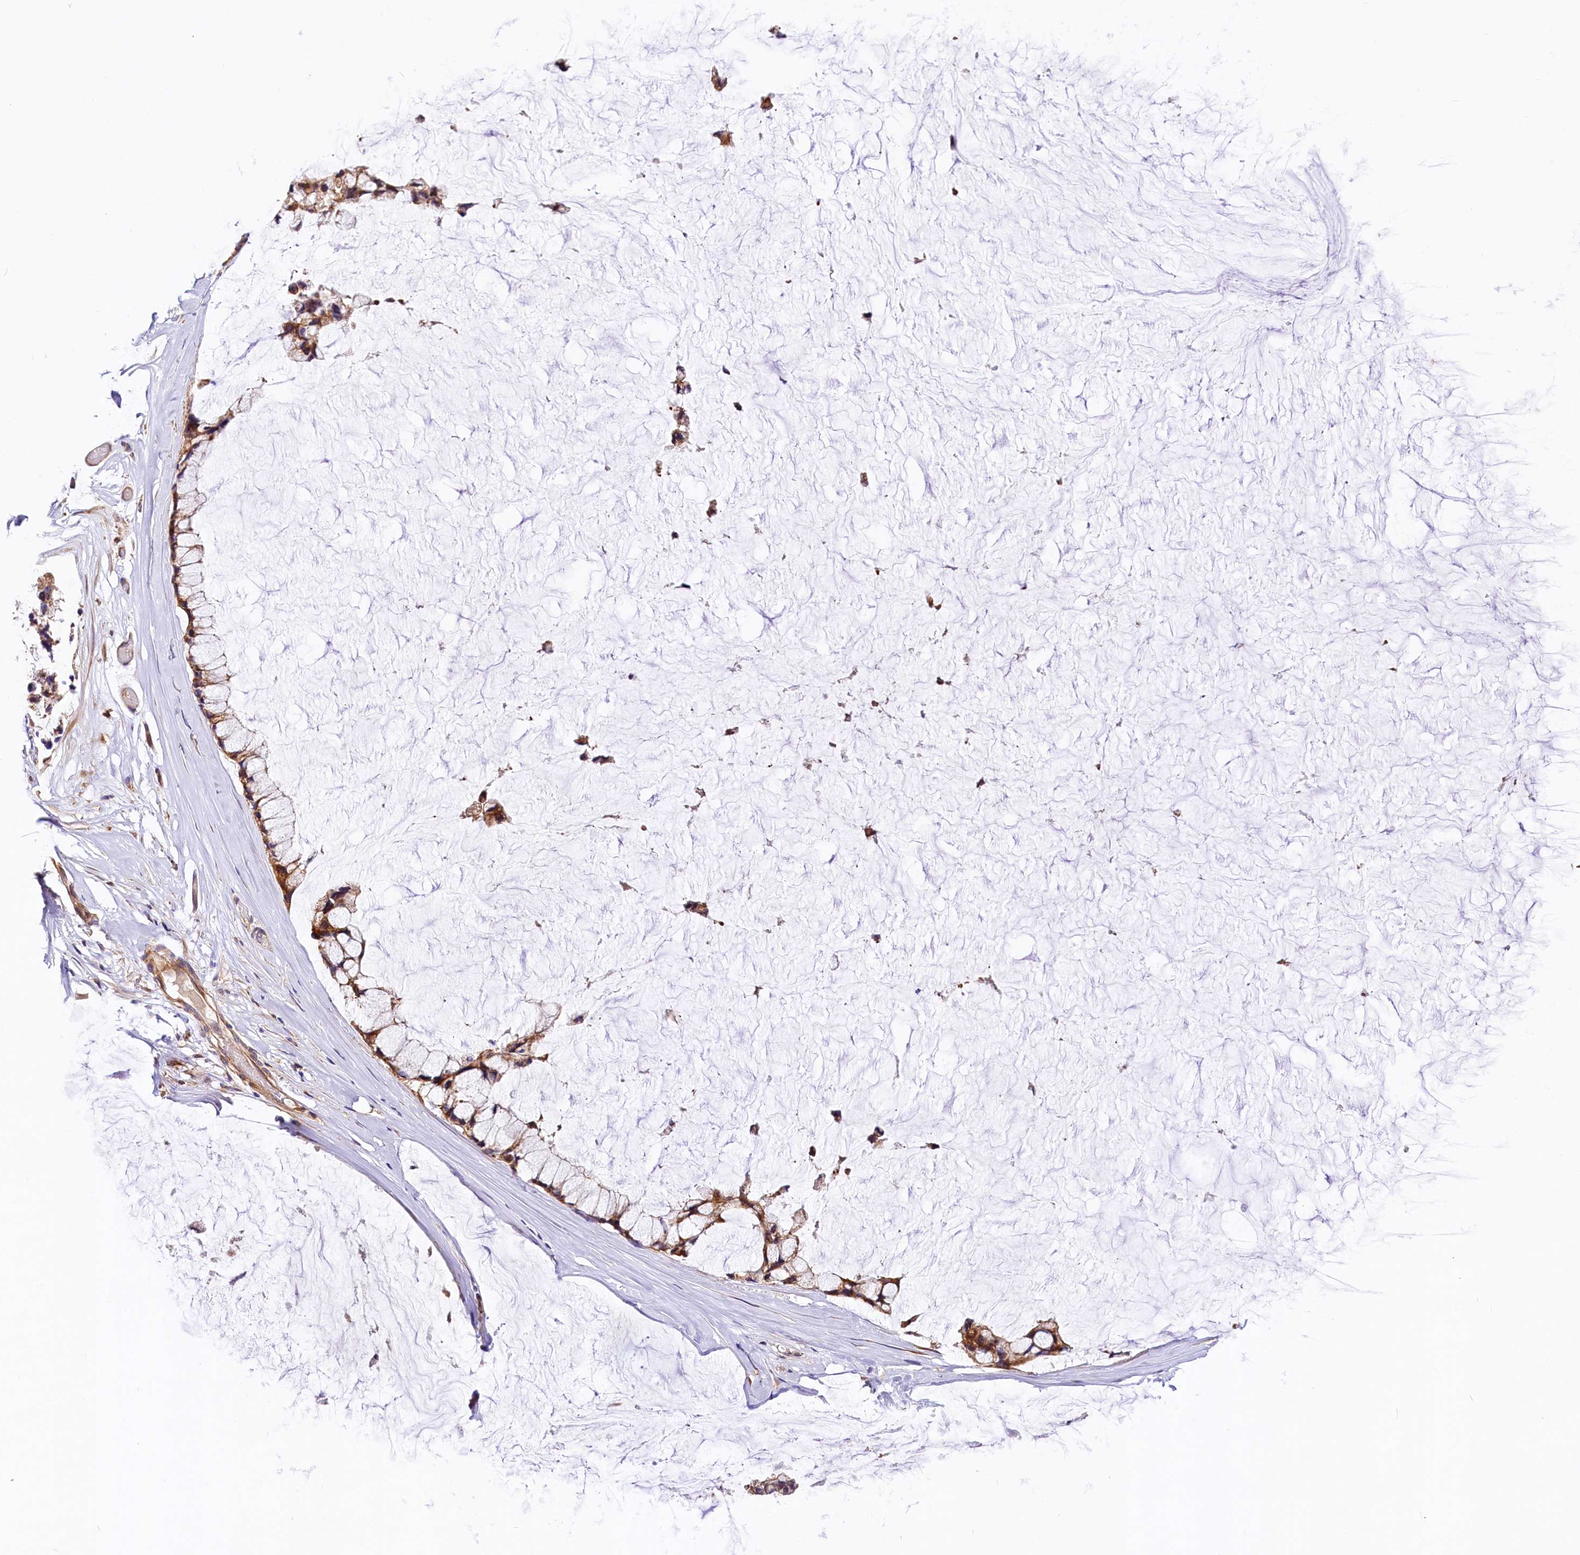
{"staining": {"intensity": "moderate", "quantity": ">75%", "location": "cytoplasmic/membranous"}, "tissue": "ovarian cancer", "cell_type": "Tumor cells", "image_type": "cancer", "snomed": [{"axis": "morphology", "description": "Cystadenocarcinoma, mucinous, NOS"}, {"axis": "topography", "description": "Ovary"}], "caption": "Tumor cells display medium levels of moderate cytoplasmic/membranous expression in approximately >75% of cells in human ovarian cancer (mucinous cystadenocarcinoma). (brown staining indicates protein expression, while blue staining denotes nuclei).", "gene": "ARMC6", "patient": {"sex": "female", "age": 39}}